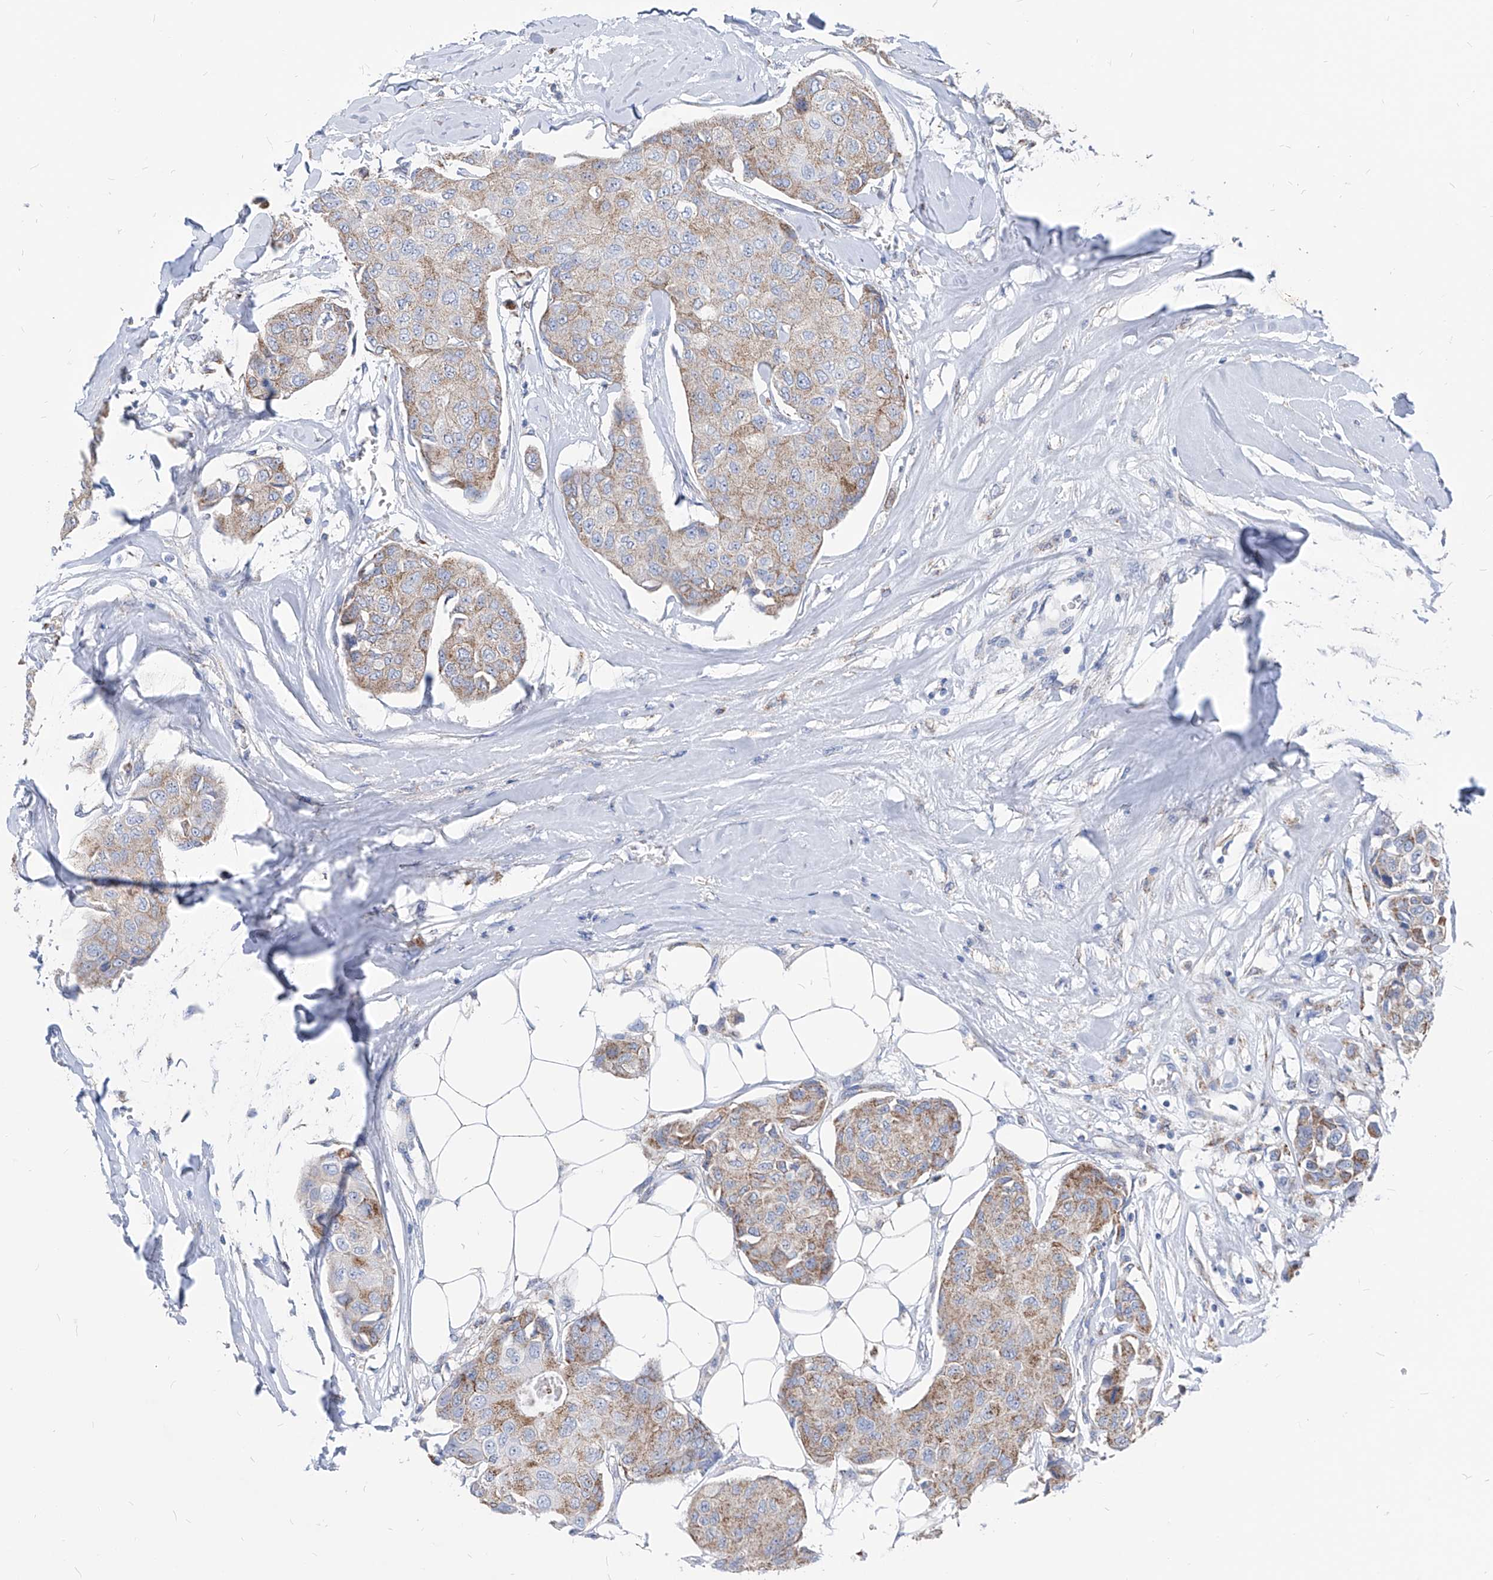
{"staining": {"intensity": "weak", "quantity": "25%-75%", "location": "cytoplasmic/membranous"}, "tissue": "breast cancer", "cell_type": "Tumor cells", "image_type": "cancer", "snomed": [{"axis": "morphology", "description": "Duct carcinoma"}, {"axis": "topography", "description": "Breast"}], "caption": "Human breast intraductal carcinoma stained with a protein marker reveals weak staining in tumor cells.", "gene": "AGPS", "patient": {"sex": "female", "age": 80}}